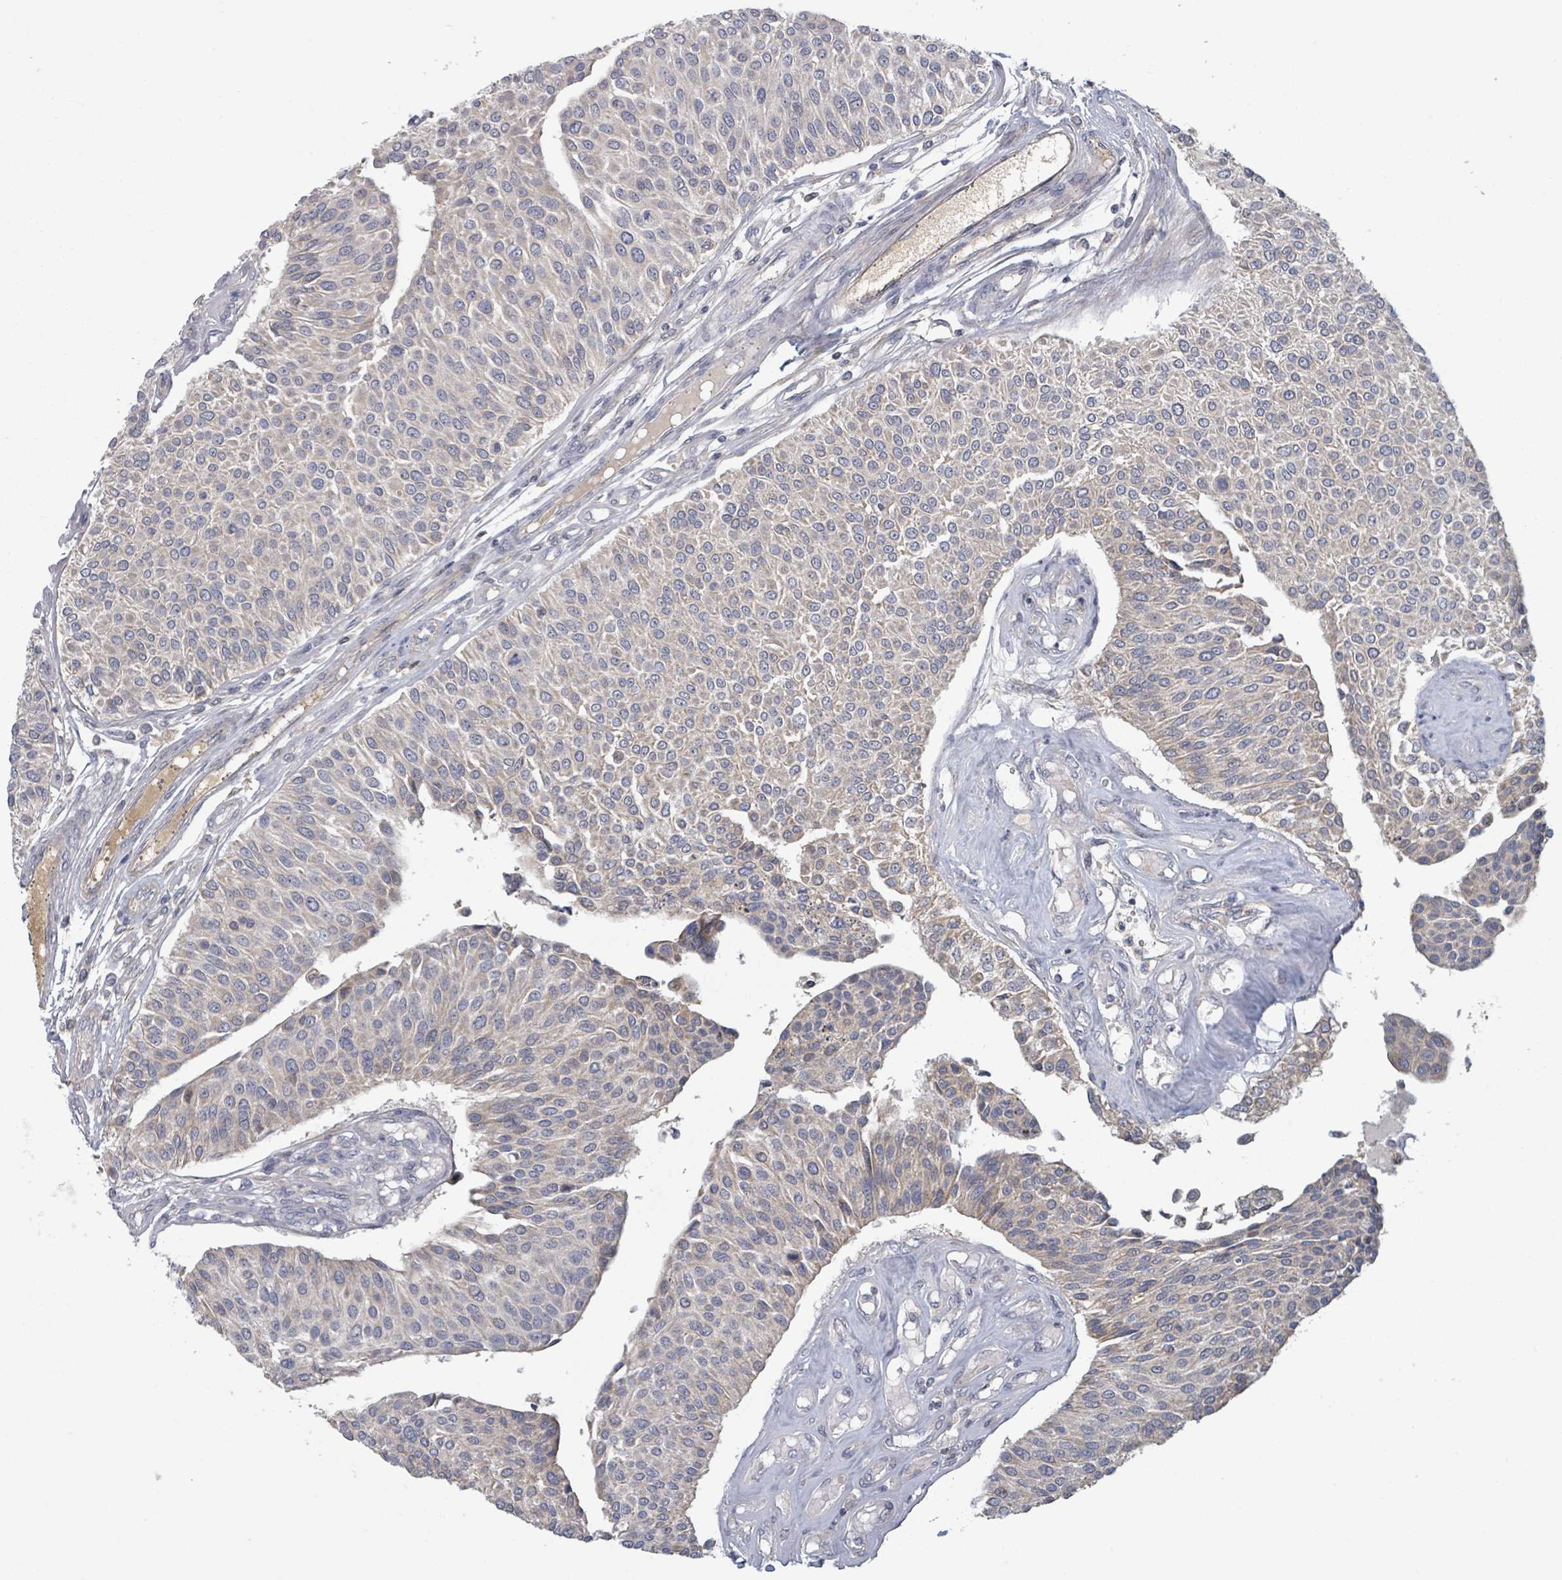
{"staining": {"intensity": "weak", "quantity": "<25%", "location": "cytoplasmic/membranous"}, "tissue": "urothelial cancer", "cell_type": "Tumor cells", "image_type": "cancer", "snomed": [{"axis": "morphology", "description": "Urothelial carcinoma, NOS"}, {"axis": "topography", "description": "Urinary bladder"}], "caption": "Immunohistochemistry (IHC) photomicrograph of urothelial cancer stained for a protein (brown), which reveals no positivity in tumor cells. The staining was performed using DAB (3,3'-diaminobenzidine) to visualize the protein expression in brown, while the nuclei were stained in blue with hematoxylin (Magnification: 20x).", "gene": "GABBR1", "patient": {"sex": "male", "age": 55}}